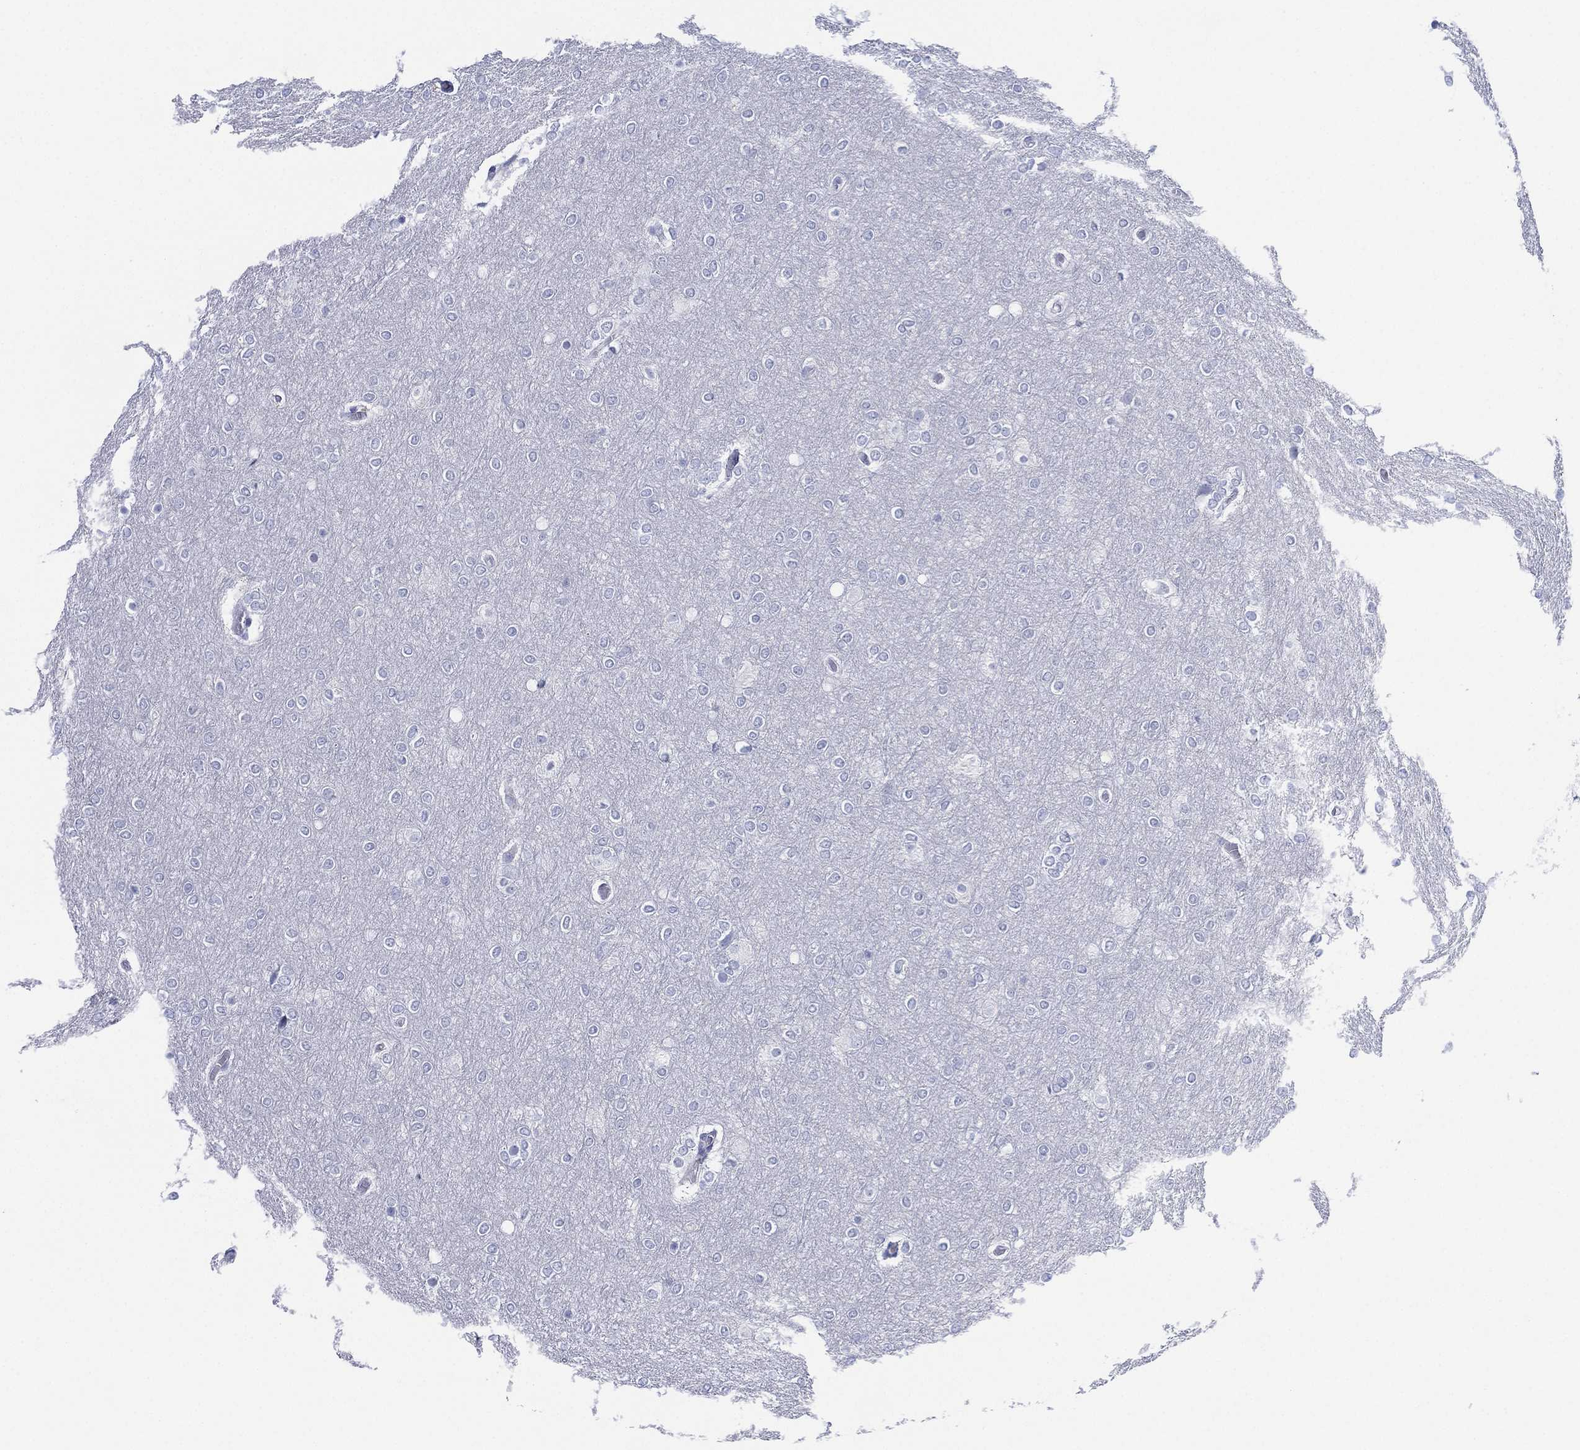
{"staining": {"intensity": "negative", "quantity": "none", "location": "none"}, "tissue": "glioma", "cell_type": "Tumor cells", "image_type": "cancer", "snomed": [{"axis": "morphology", "description": "Glioma, malignant, High grade"}, {"axis": "topography", "description": "Brain"}], "caption": "The IHC micrograph has no significant staining in tumor cells of glioma tissue.", "gene": "SEPTIN1", "patient": {"sex": "female", "age": 61}}